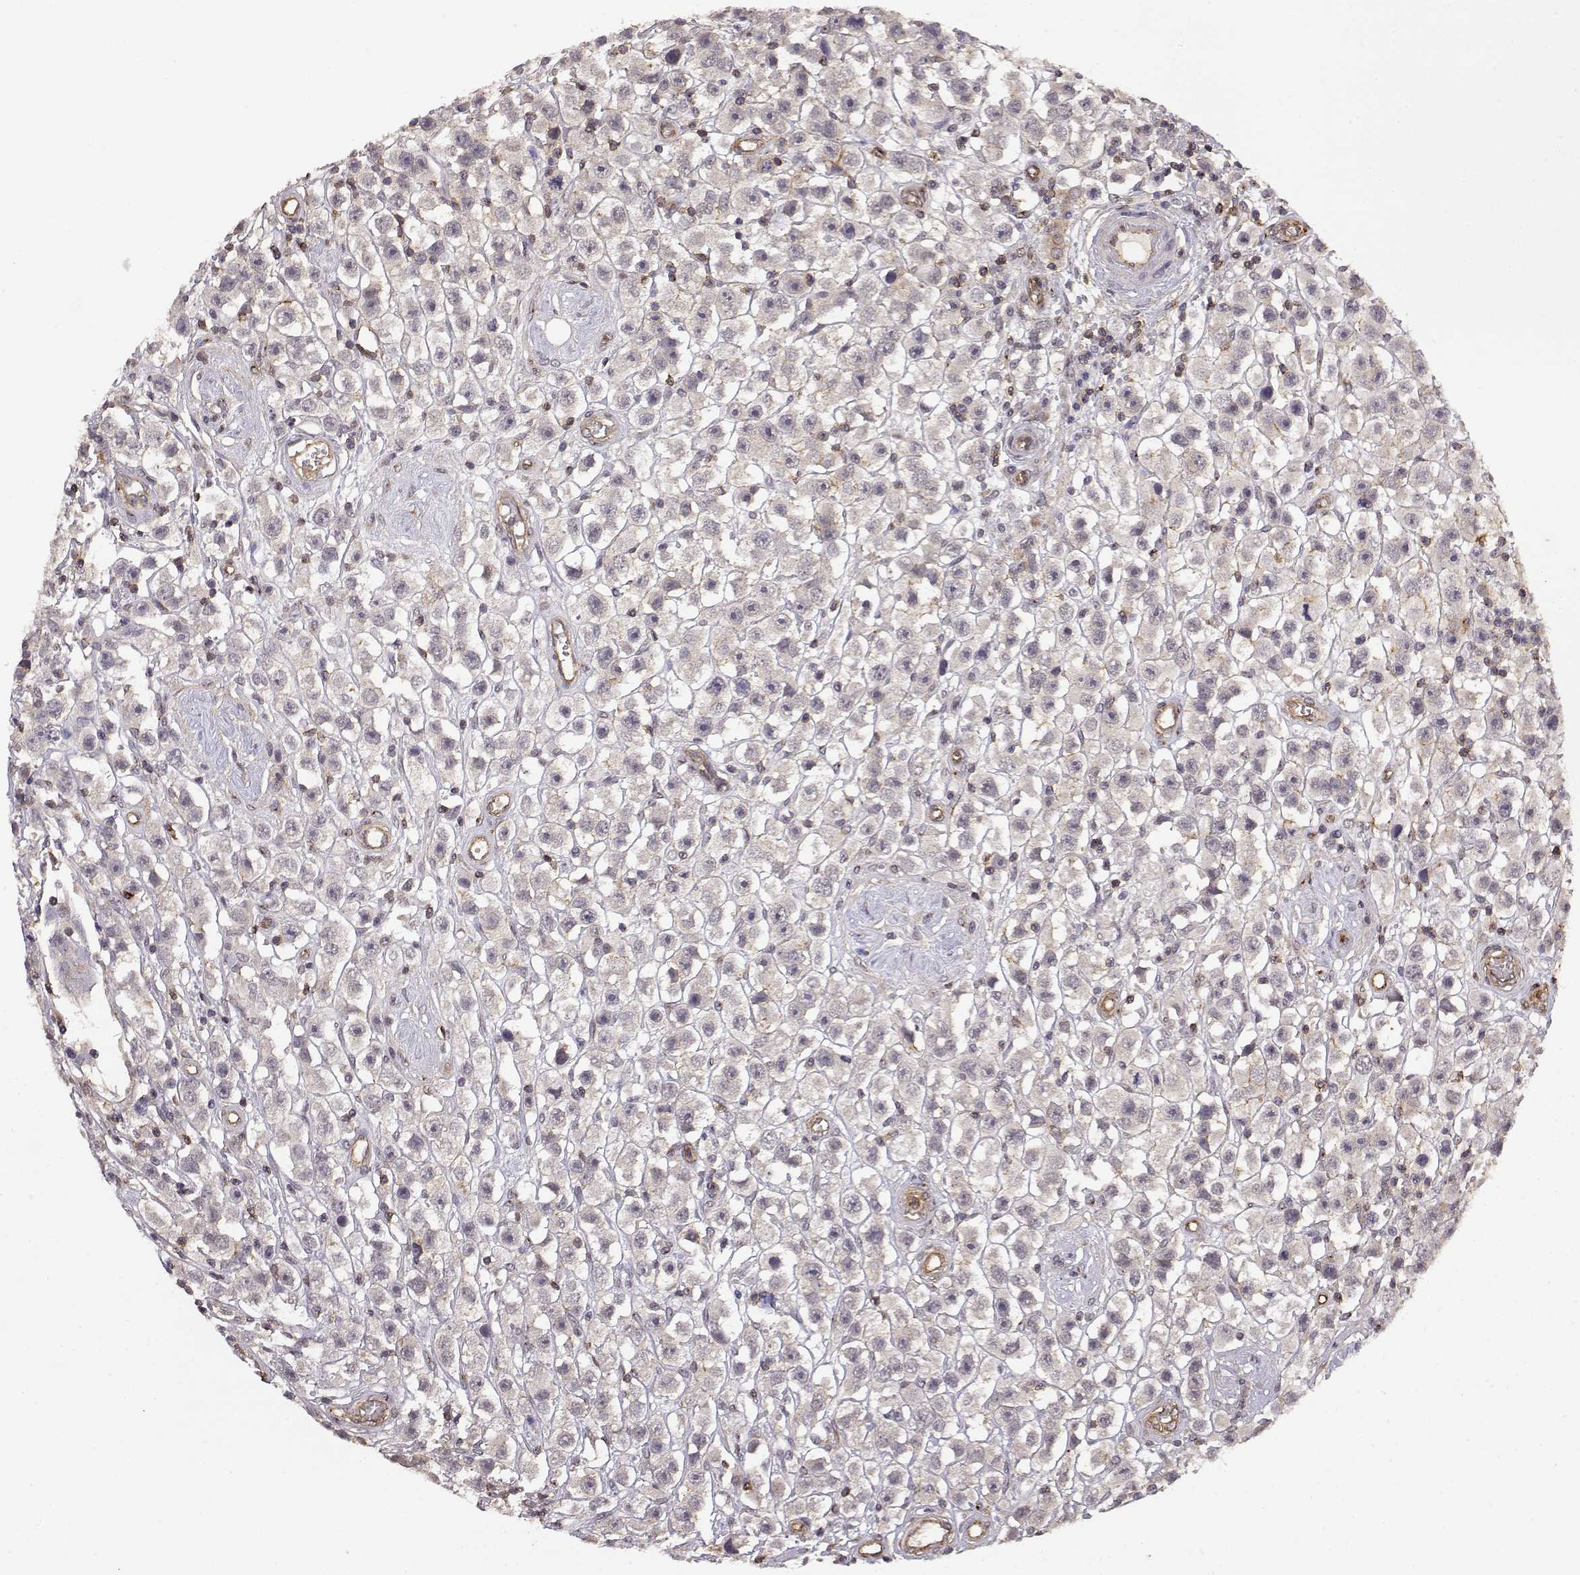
{"staining": {"intensity": "negative", "quantity": "none", "location": "none"}, "tissue": "testis cancer", "cell_type": "Tumor cells", "image_type": "cancer", "snomed": [{"axis": "morphology", "description": "Seminoma, NOS"}, {"axis": "topography", "description": "Testis"}], "caption": "Testis seminoma was stained to show a protein in brown. There is no significant expression in tumor cells. (Stains: DAB (3,3'-diaminobenzidine) immunohistochemistry with hematoxylin counter stain, Microscopy: brightfield microscopy at high magnification).", "gene": "IFITM1", "patient": {"sex": "male", "age": 45}}